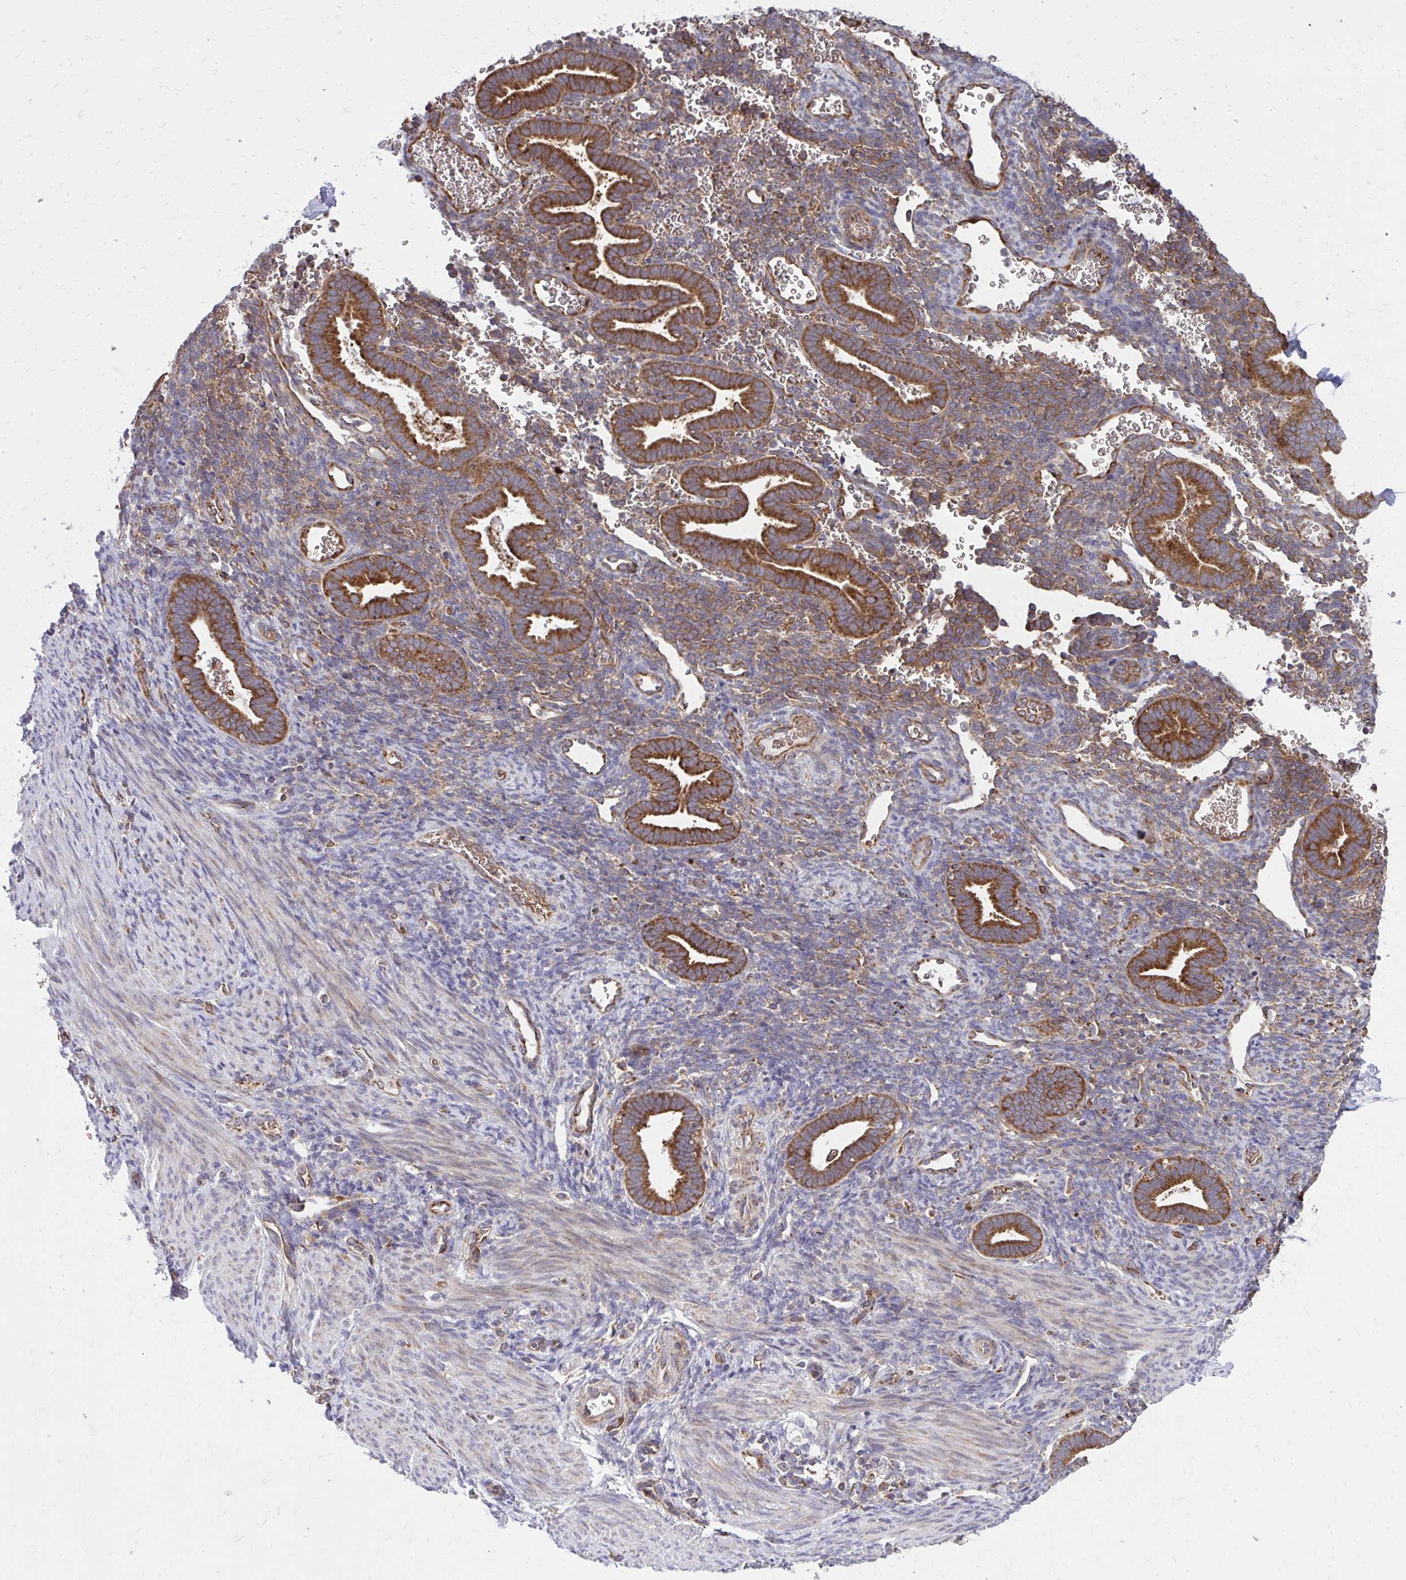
{"staining": {"intensity": "moderate", "quantity": "<25%", "location": "cytoplasmic/membranous"}, "tissue": "endometrium", "cell_type": "Cells in endometrial stroma", "image_type": "normal", "snomed": [{"axis": "morphology", "description": "Normal tissue, NOS"}, {"axis": "topography", "description": "Endometrium"}], "caption": "Immunohistochemical staining of unremarkable human endometrium demonstrates <25% levels of moderate cytoplasmic/membranous protein staining in about <25% of cells in endometrial stroma.", "gene": "PDK4", "patient": {"sex": "female", "age": 34}}